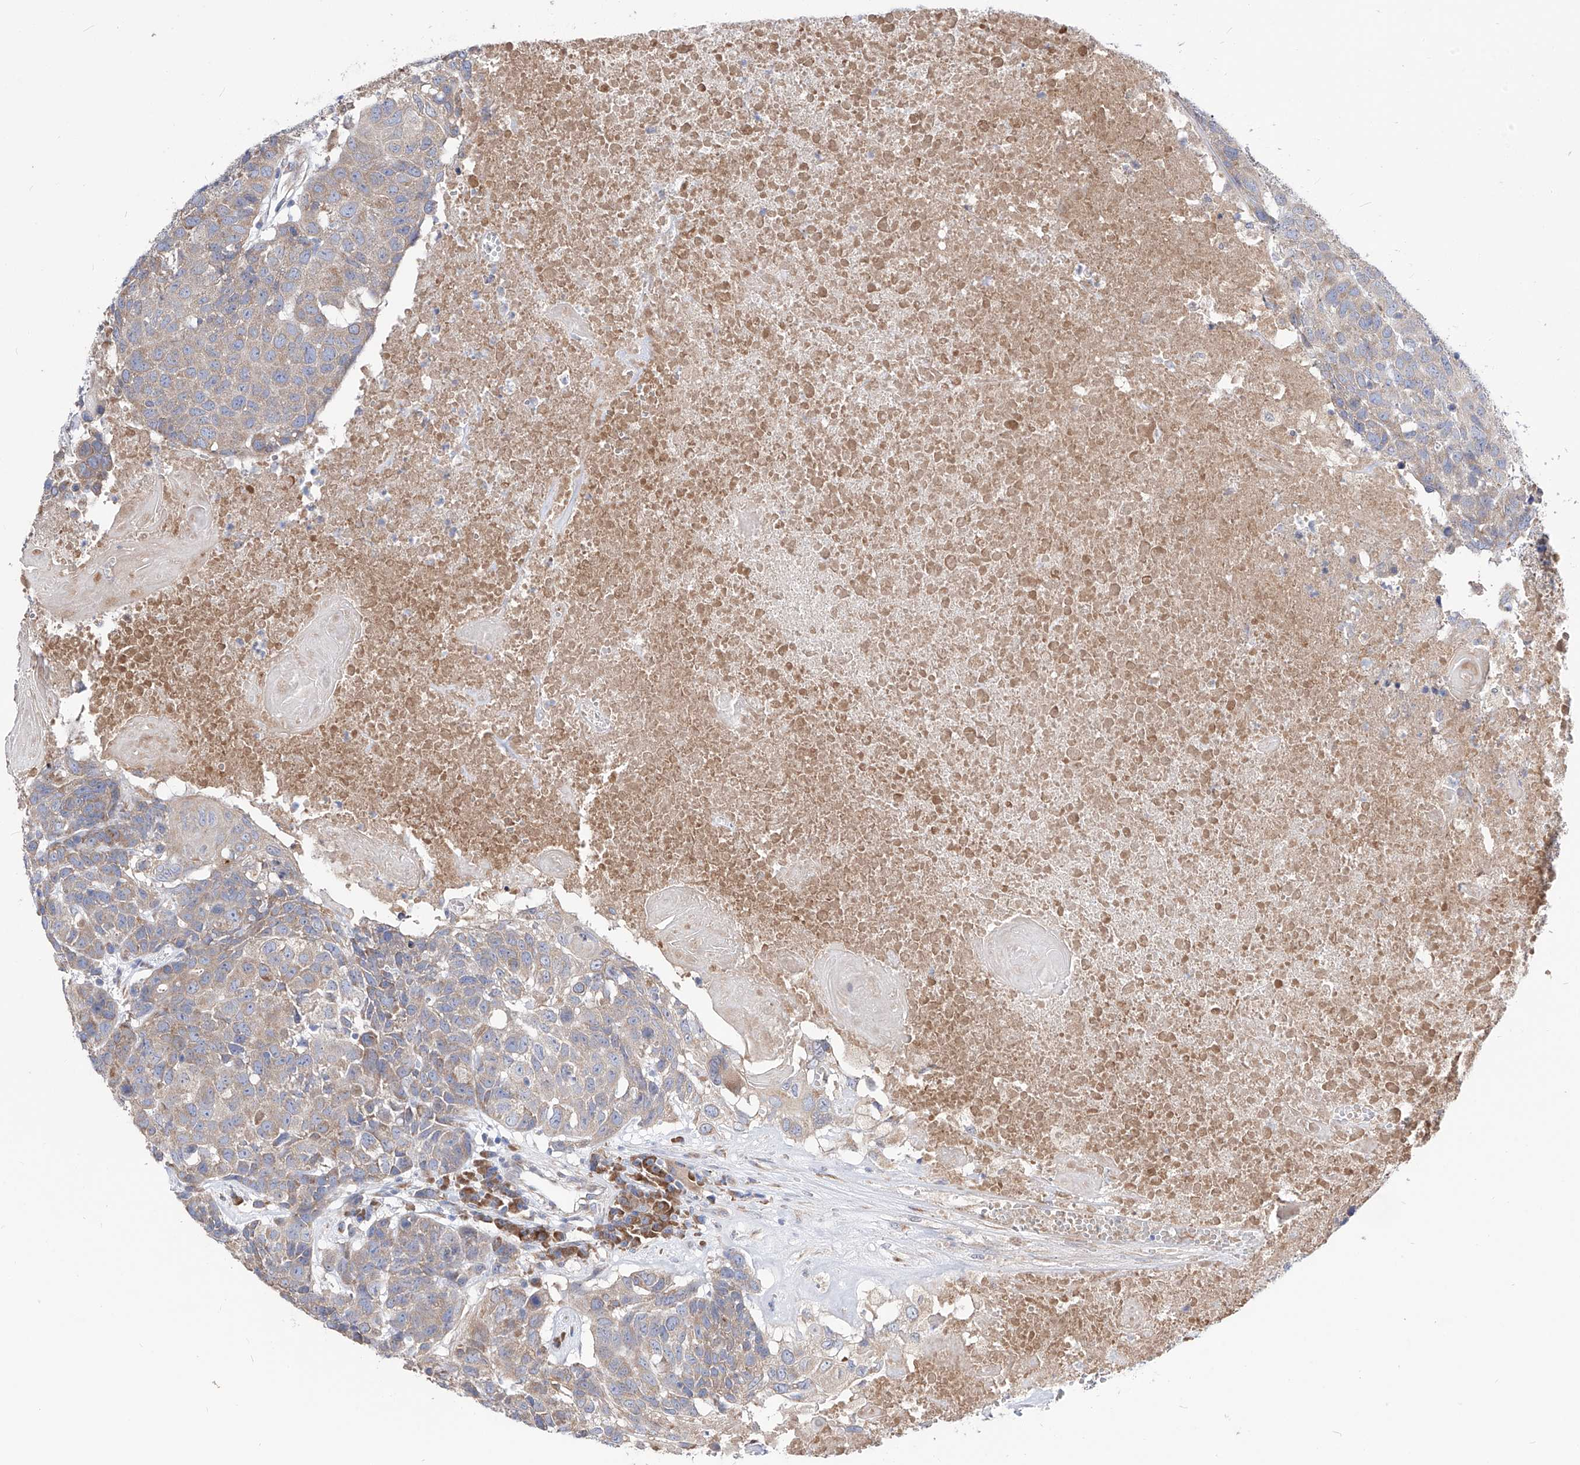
{"staining": {"intensity": "weak", "quantity": ">75%", "location": "cytoplasmic/membranous"}, "tissue": "head and neck cancer", "cell_type": "Tumor cells", "image_type": "cancer", "snomed": [{"axis": "morphology", "description": "Squamous cell carcinoma, NOS"}, {"axis": "topography", "description": "Head-Neck"}], "caption": "Immunohistochemistry (IHC) micrograph of neoplastic tissue: head and neck cancer stained using IHC reveals low levels of weak protein expression localized specifically in the cytoplasmic/membranous of tumor cells, appearing as a cytoplasmic/membranous brown color.", "gene": "UFL1", "patient": {"sex": "male", "age": 66}}